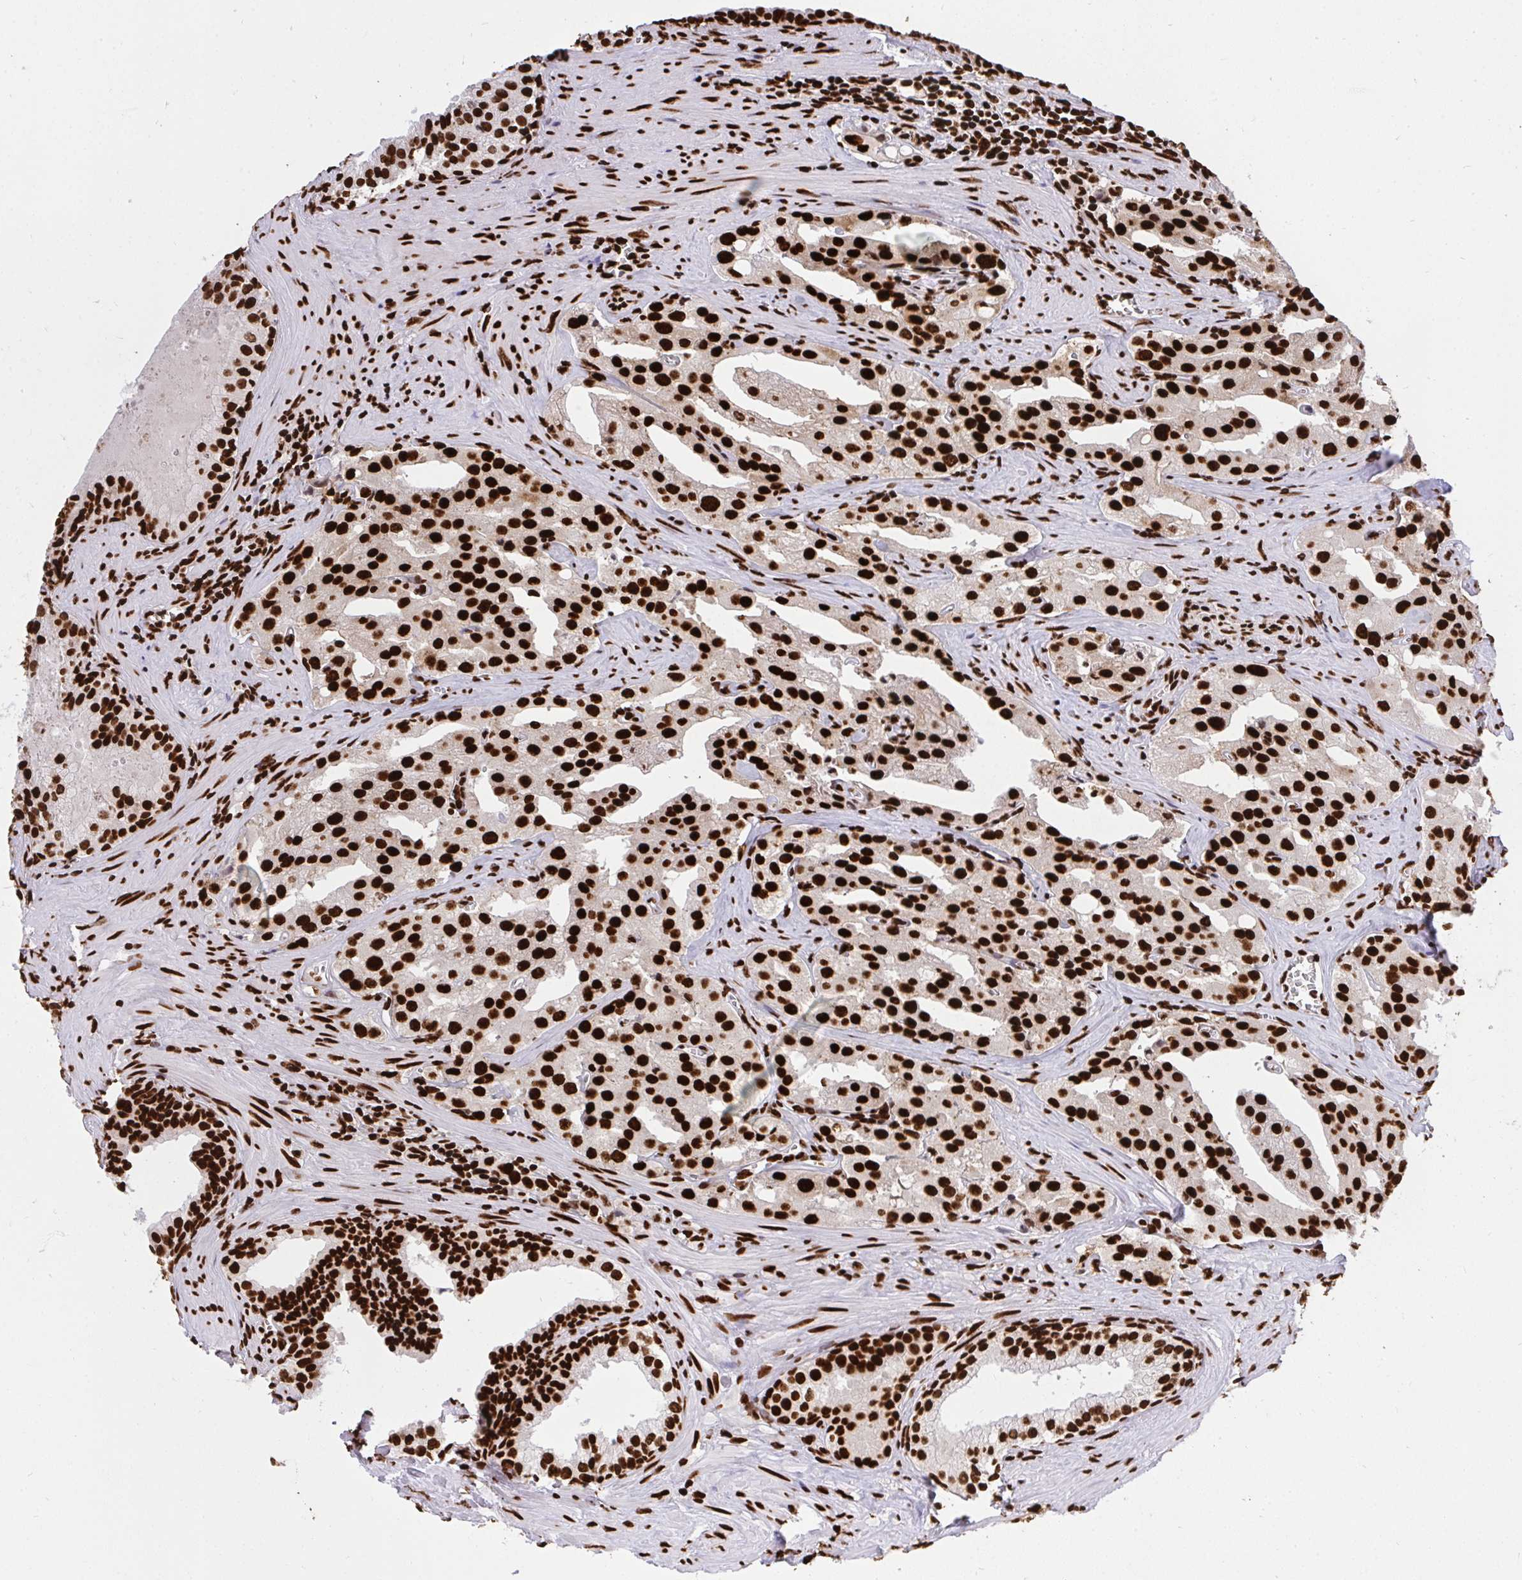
{"staining": {"intensity": "strong", "quantity": ">75%", "location": "nuclear"}, "tissue": "prostate cancer", "cell_type": "Tumor cells", "image_type": "cancer", "snomed": [{"axis": "morphology", "description": "Adenocarcinoma, High grade"}, {"axis": "topography", "description": "Prostate"}], "caption": "This photomicrograph shows high-grade adenocarcinoma (prostate) stained with immunohistochemistry (IHC) to label a protein in brown. The nuclear of tumor cells show strong positivity for the protein. Nuclei are counter-stained blue.", "gene": "HNRNPL", "patient": {"sex": "male", "age": 68}}